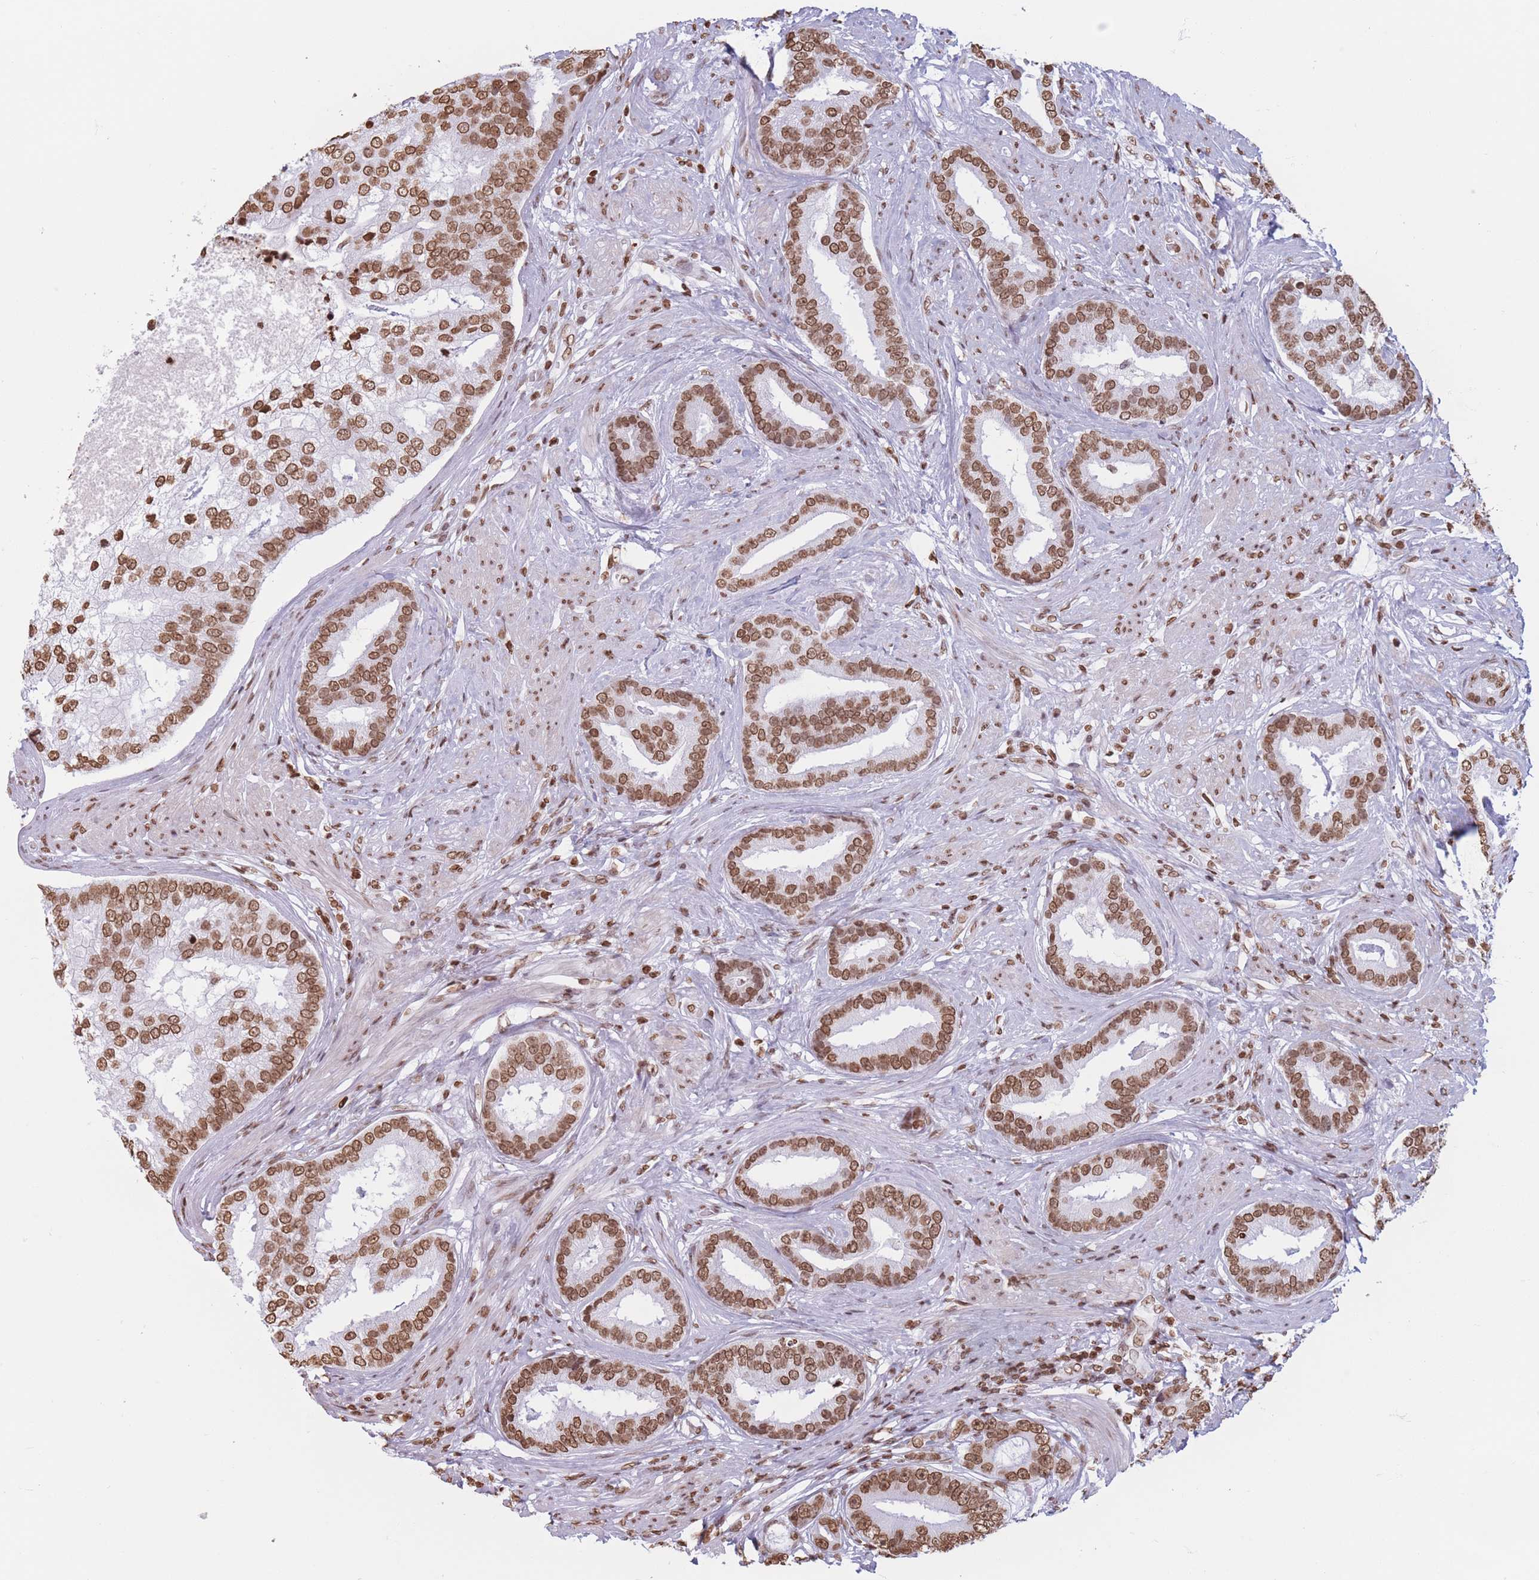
{"staining": {"intensity": "moderate", "quantity": ">75%", "location": "nuclear"}, "tissue": "prostate cancer", "cell_type": "Tumor cells", "image_type": "cancer", "snomed": [{"axis": "morphology", "description": "Adenocarcinoma, High grade"}, {"axis": "topography", "description": "Prostate"}], "caption": "Immunohistochemical staining of human prostate cancer reveals medium levels of moderate nuclear staining in approximately >75% of tumor cells.", "gene": "RYK", "patient": {"sex": "male", "age": 55}}